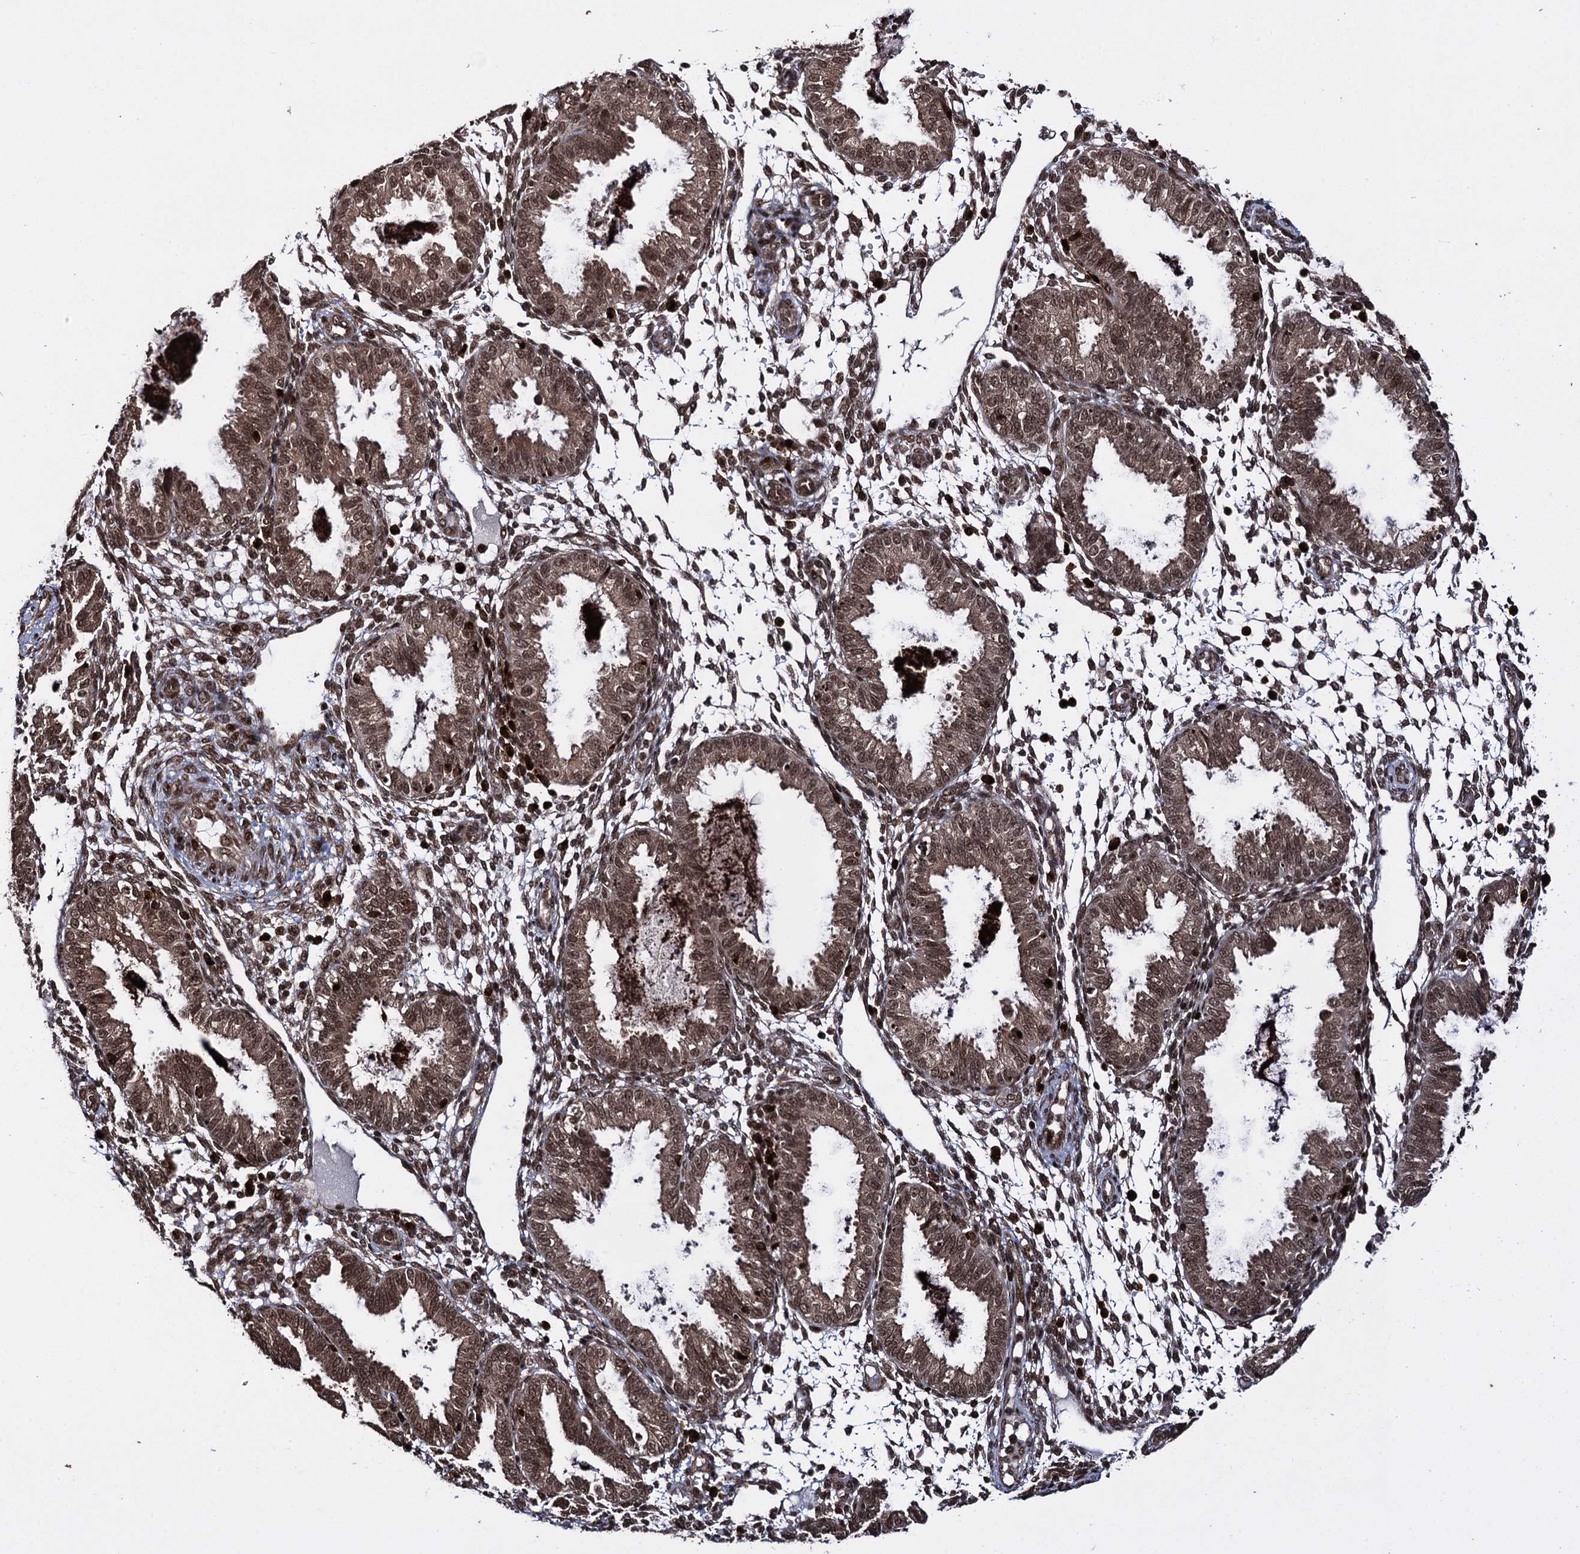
{"staining": {"intensity": "moderate", "quantity": ">75%", "location": "nuclear"}, "tissue": "endometrium", "cell_type": "Cells in endometrial stroma", "image_type": "normal", "snomed": [{"axis": "morphology", "description": "Normal tissue, NOS"}, {"axis": "topography", "description": "Endometrium"}], "caption": "High-power microscopy captured an IHC micrograph of normal endometrium, revealing moderate nuclear expression in approximately >75% of cells in endometrial stroma.", "gene": "ZNF169", "patient": {"sex": "female", "age": 33}}